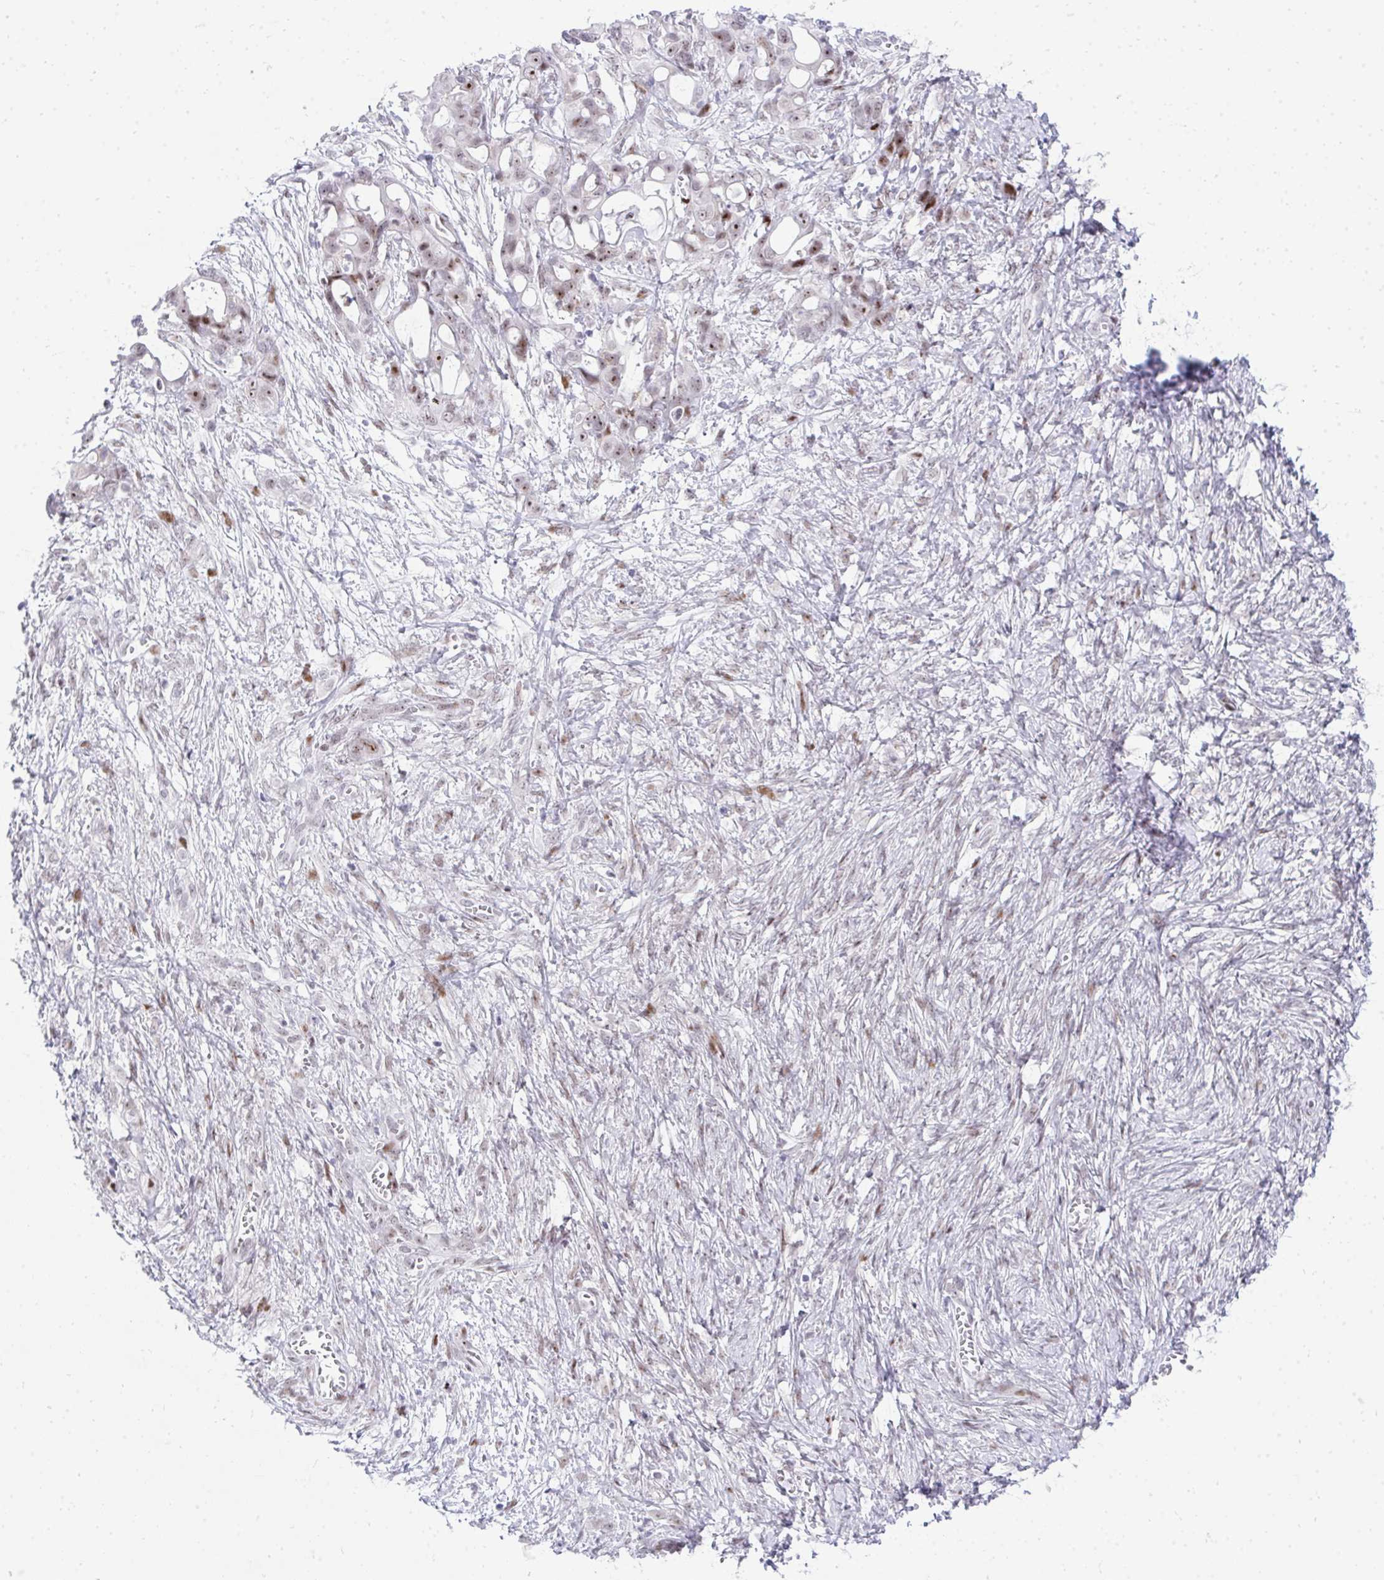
{"staining": {"intensity": "moderate", "quantity": ">75%", "location": "nuclear"}, "tissue": "ovarian cancer", "cell_type": "Tumor cells", "image_type": "cancer", "snomed": [{"axis": "morphology", "description": "Cystadenocarcinoma, mucinous, NOS"}, {"axis": "topography", "description": "Ovary"}], "caption": "Protein expression analysis of human ovarian cancer reveals moderate nuclear expression in approximately >75% of tumor cells. (DAB IHC with brightfield microscopy, high magnification).", "gene": "GLDN", "patient": {"sex": "female", "age": 70}}